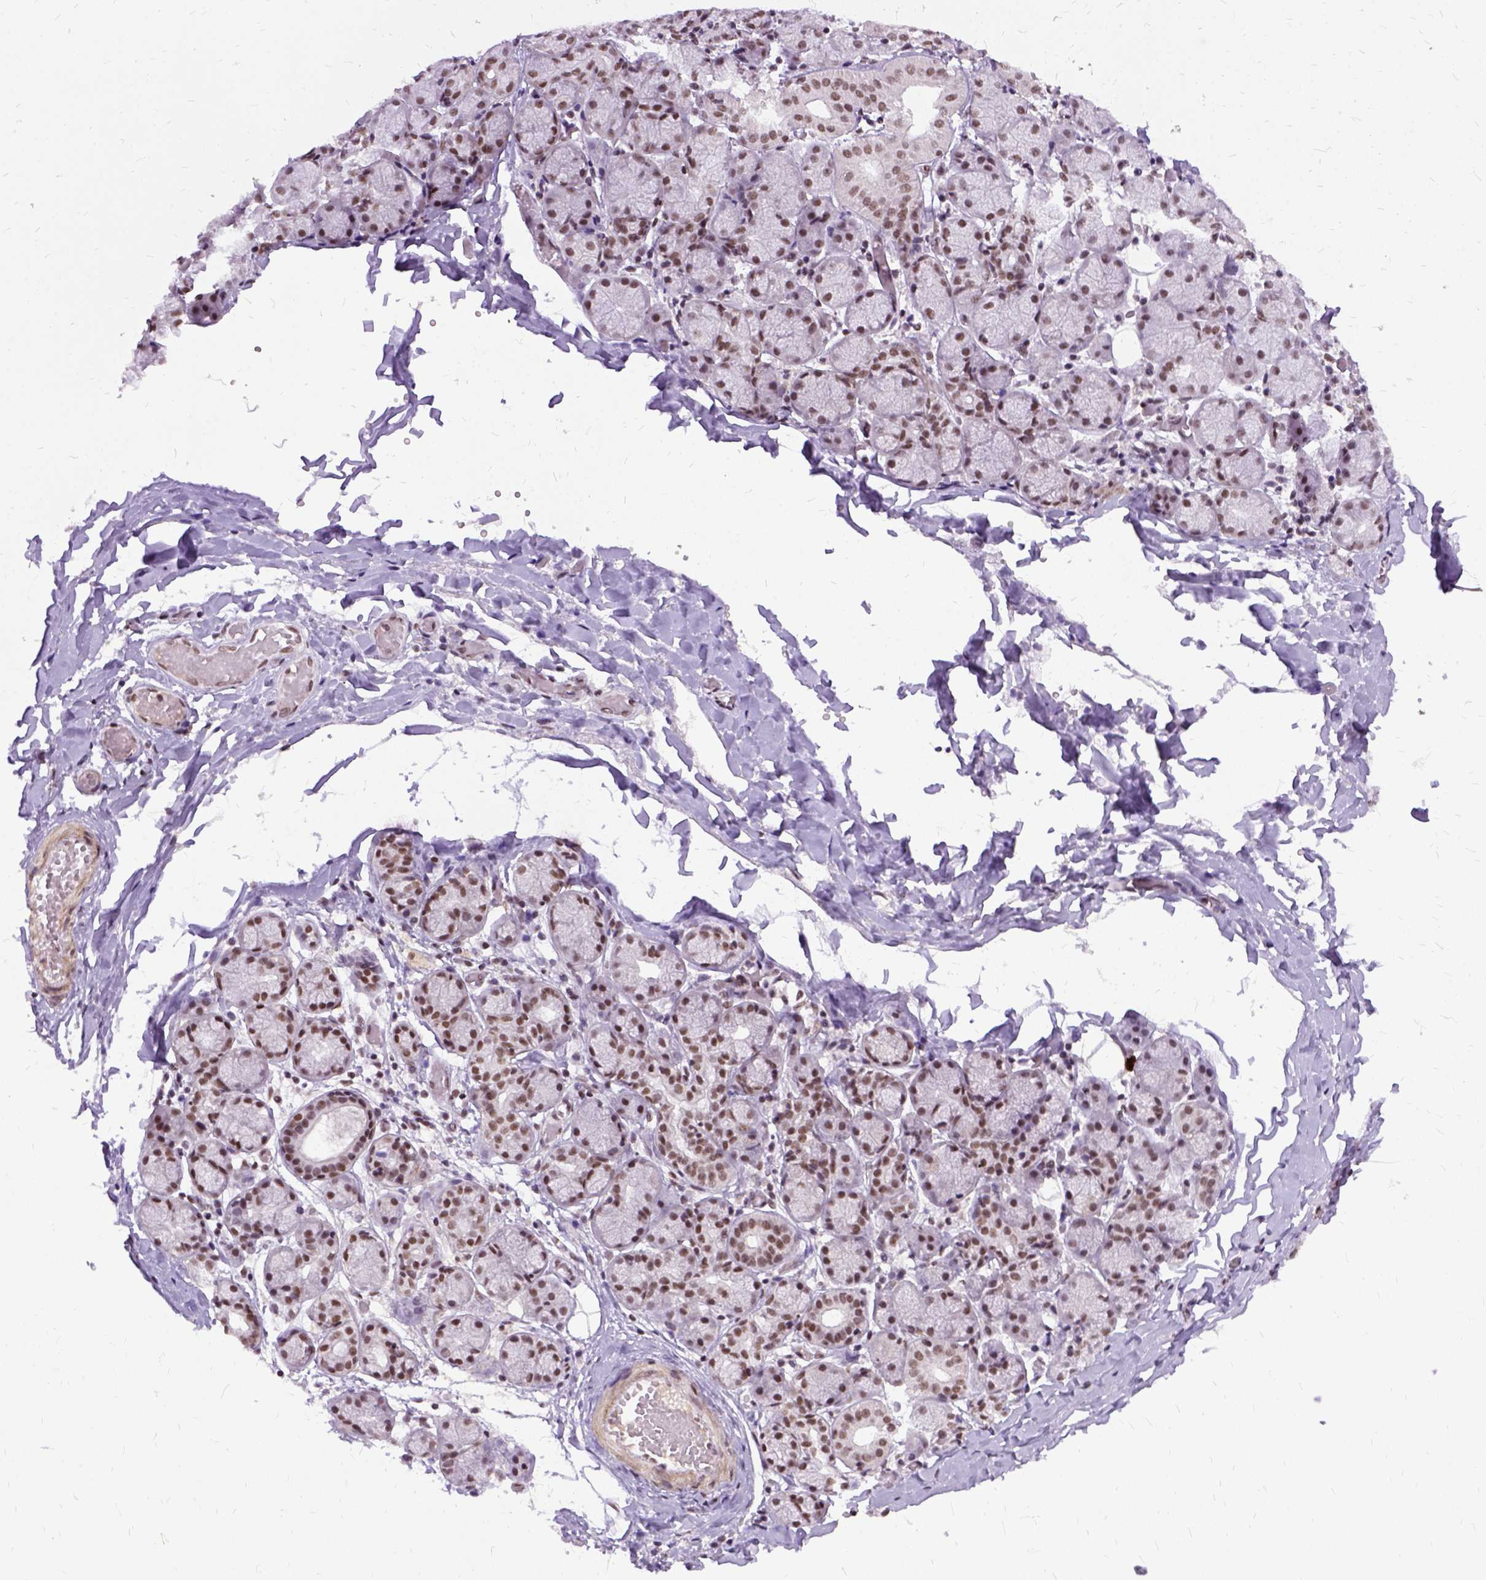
{"staining": {"intensity": "moderate", "quantity": ">75%", "location": "nuclear"}, "tissue": "salivary gland", "cell_type": "Glandular cells", "image_type": "normal", "snomed": [{"axis": "morphology", "description": "Normal tissue, NOS"}, {"axis": "topography", "description": "Salivary gland"}, {"axis": "topography", "description": "Peripheral nerve tissue"}], "caption": "The immunohistochemical stain shows moderate nuclear staining in glandular cells of unremarkable salivary gland. Using DAB (3,3'-diaminobenzidine) (brown) and hematoxylin (blue) stains, captured at high magnification using brightfield microscopy.", "gene": "SETD1A", "patient": {"sex": "female", "age": 24}}